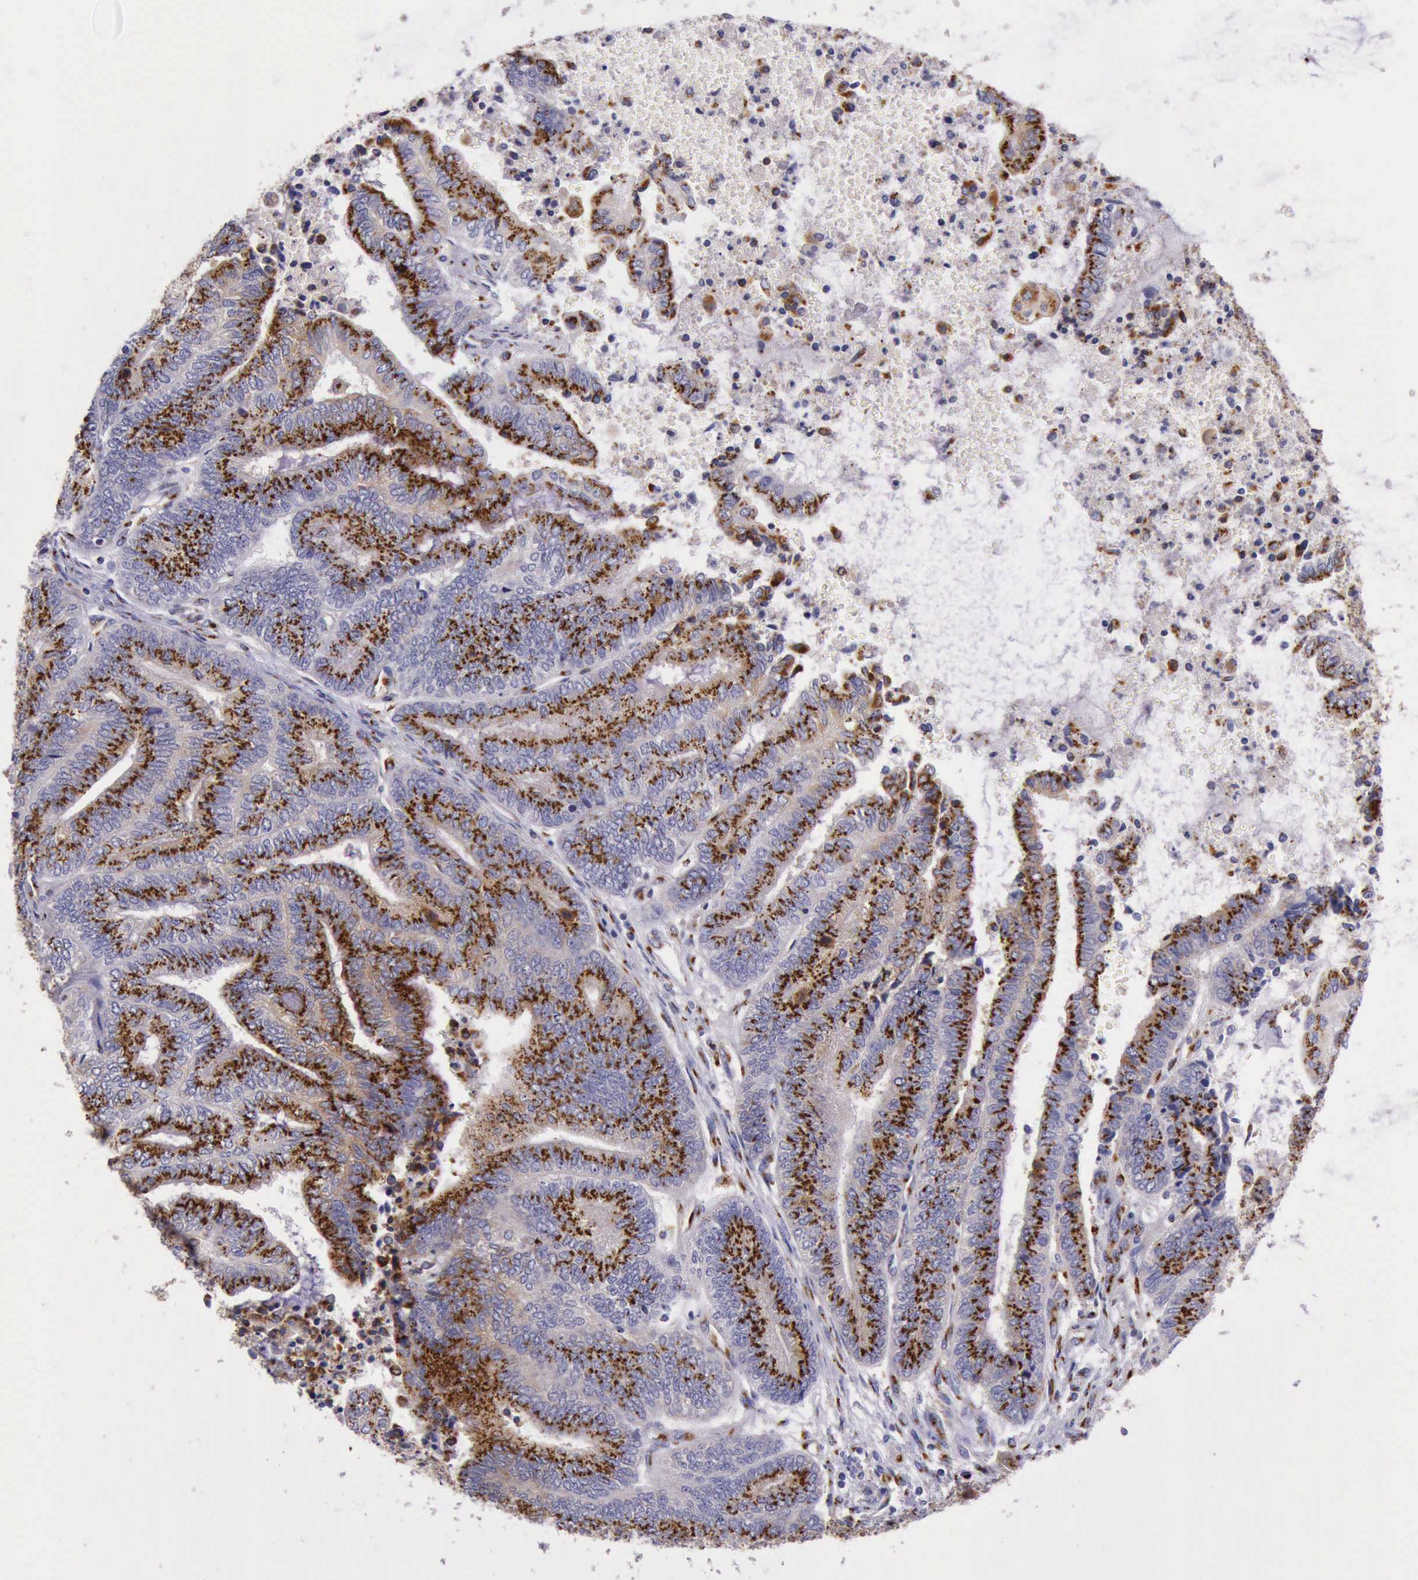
{"staining": {"intensity": "strong", "quantity": ">75%", "location": "cytoplasmic/membranous"}, "tissue": "endometrial cancer", "cell_type": "Tumor cells", "image_type": "cancer", "snomed": [{"axis": "morphology", "description": "Adenocarcinoma, NOS"}, {"axis": "topography", "description": "Uterus"}, {"axis": "topography", "description": "Endometrium"}], "caption": "IHC image of adenocarcinoma (endometrial) stained for a protein (brown), which displays high levels of strong cytoplasmic/membranous expression in about >75% of tumor cells.", "gene": "GOLGA5", "patient": {"sex": "female", "age": 70}}